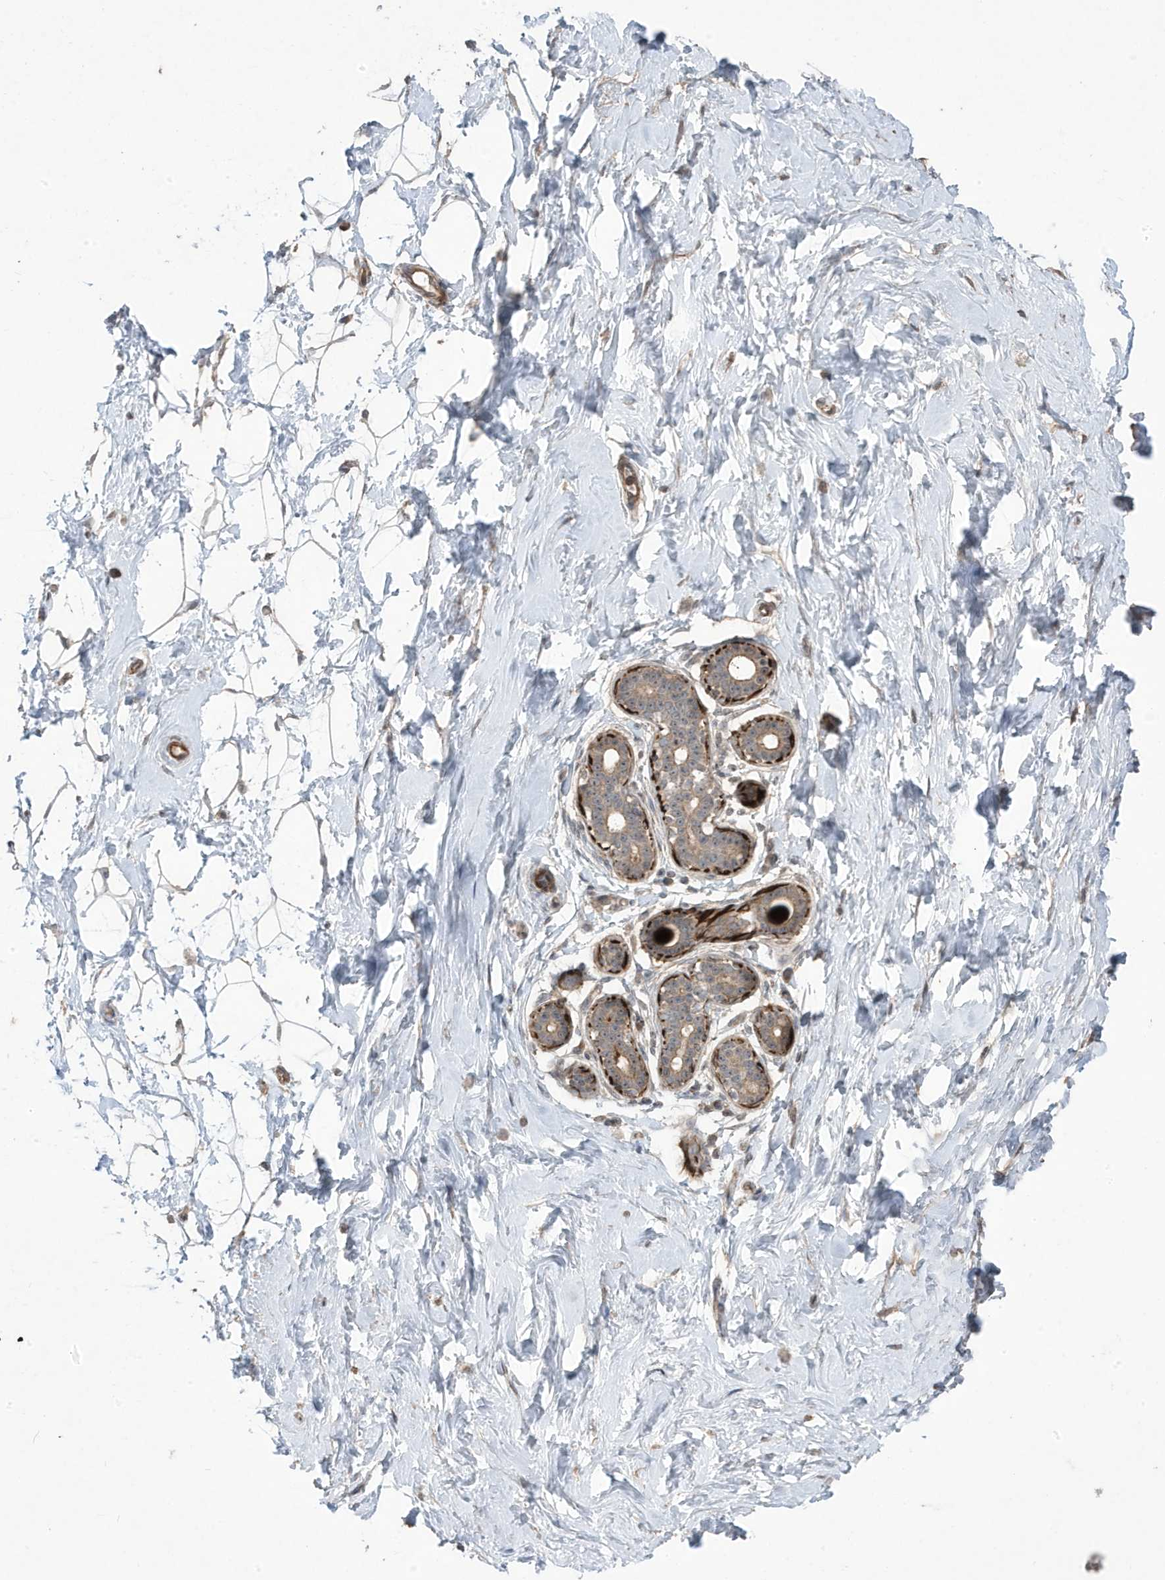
{"staining": {"intensity": "negative", "quantity": "none", "location": "none"}, "tissue": "breast", "cell_type": "Adipocytes", "image_type": "normal", "snomed": [{"axis": "morphology", "description": "Normal tissue, NOS"}, {"axis": "morphology", "description": "Adenoma, NOS"}, {"axis": "topography", "description": "Breast"}], "caption": "Adipocytes show no significant protein expression in normal breast. Brightfield microscopy of immunohistochemistry stained with DAB (3,3'-diaminobenzidine) (brown) and hematoxylin (blue), captured at high magnification.", "gene": "CETN3", "patient": {"sex": "female", "age": 23}}